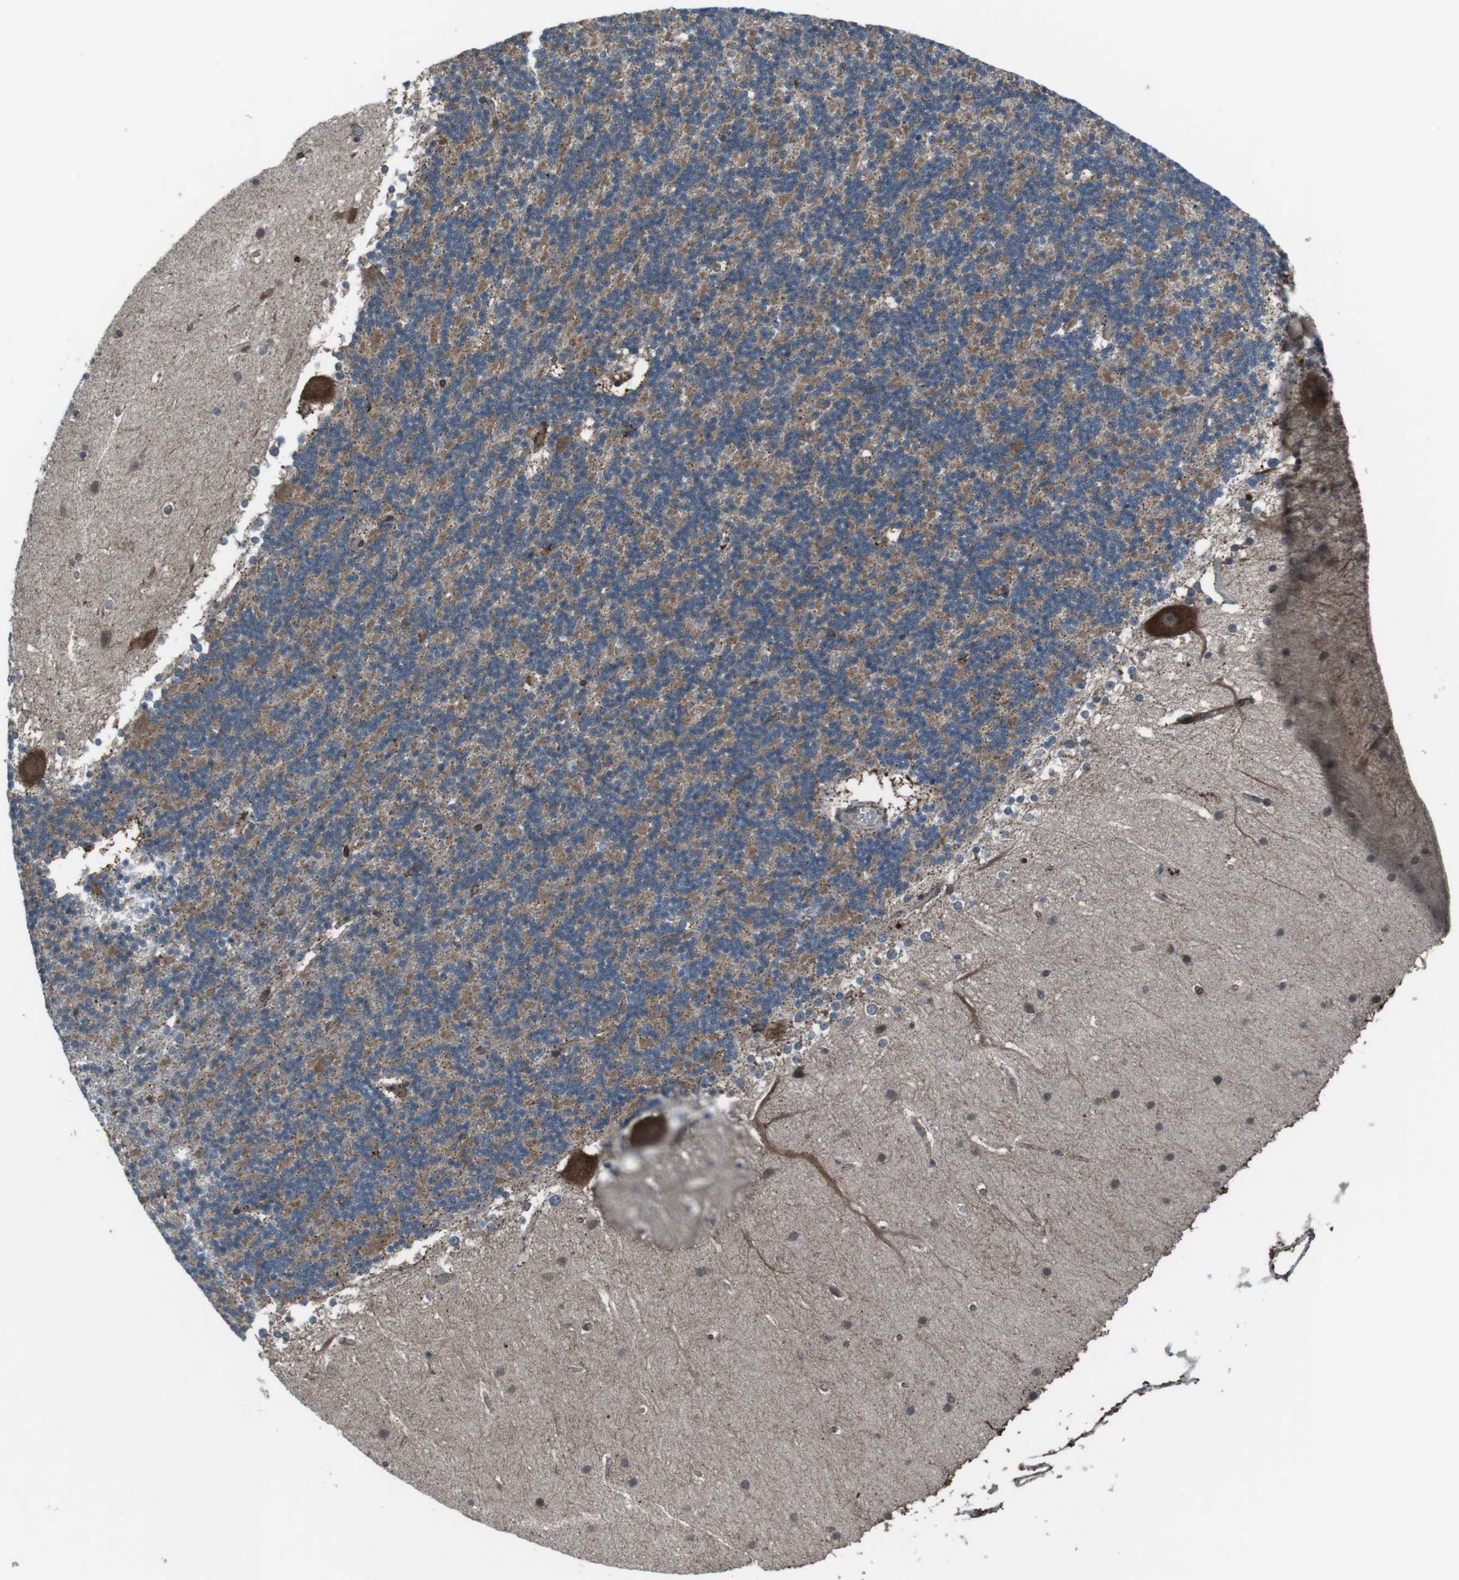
{"staining": {"intensity": "weak", "quantity": ">75%", "location": "cytoplasmic/membranous"}, "tissue": "cerebellum", "cell_type": "Cells in granular layer", "image_type": "normal", "snomed": [{"axis": "morphology", "description": "Normal tissue, NOS"}, {"axis": "topography", "description": "Cerebellum"}], "caption": "The photomicrograph displays staining of normal cerebellum, revealing weak cytoplasmic/membranous protein staining (brown color) within cells in granular layer. The staining was performed using DAB (3,3'-diaminobenzidine), with brown indicating positive protein expression. Nuclei are stained blue with hematoxylin.", "gene": "GDF10", "patient": {"sex": "female", "age": 19}}